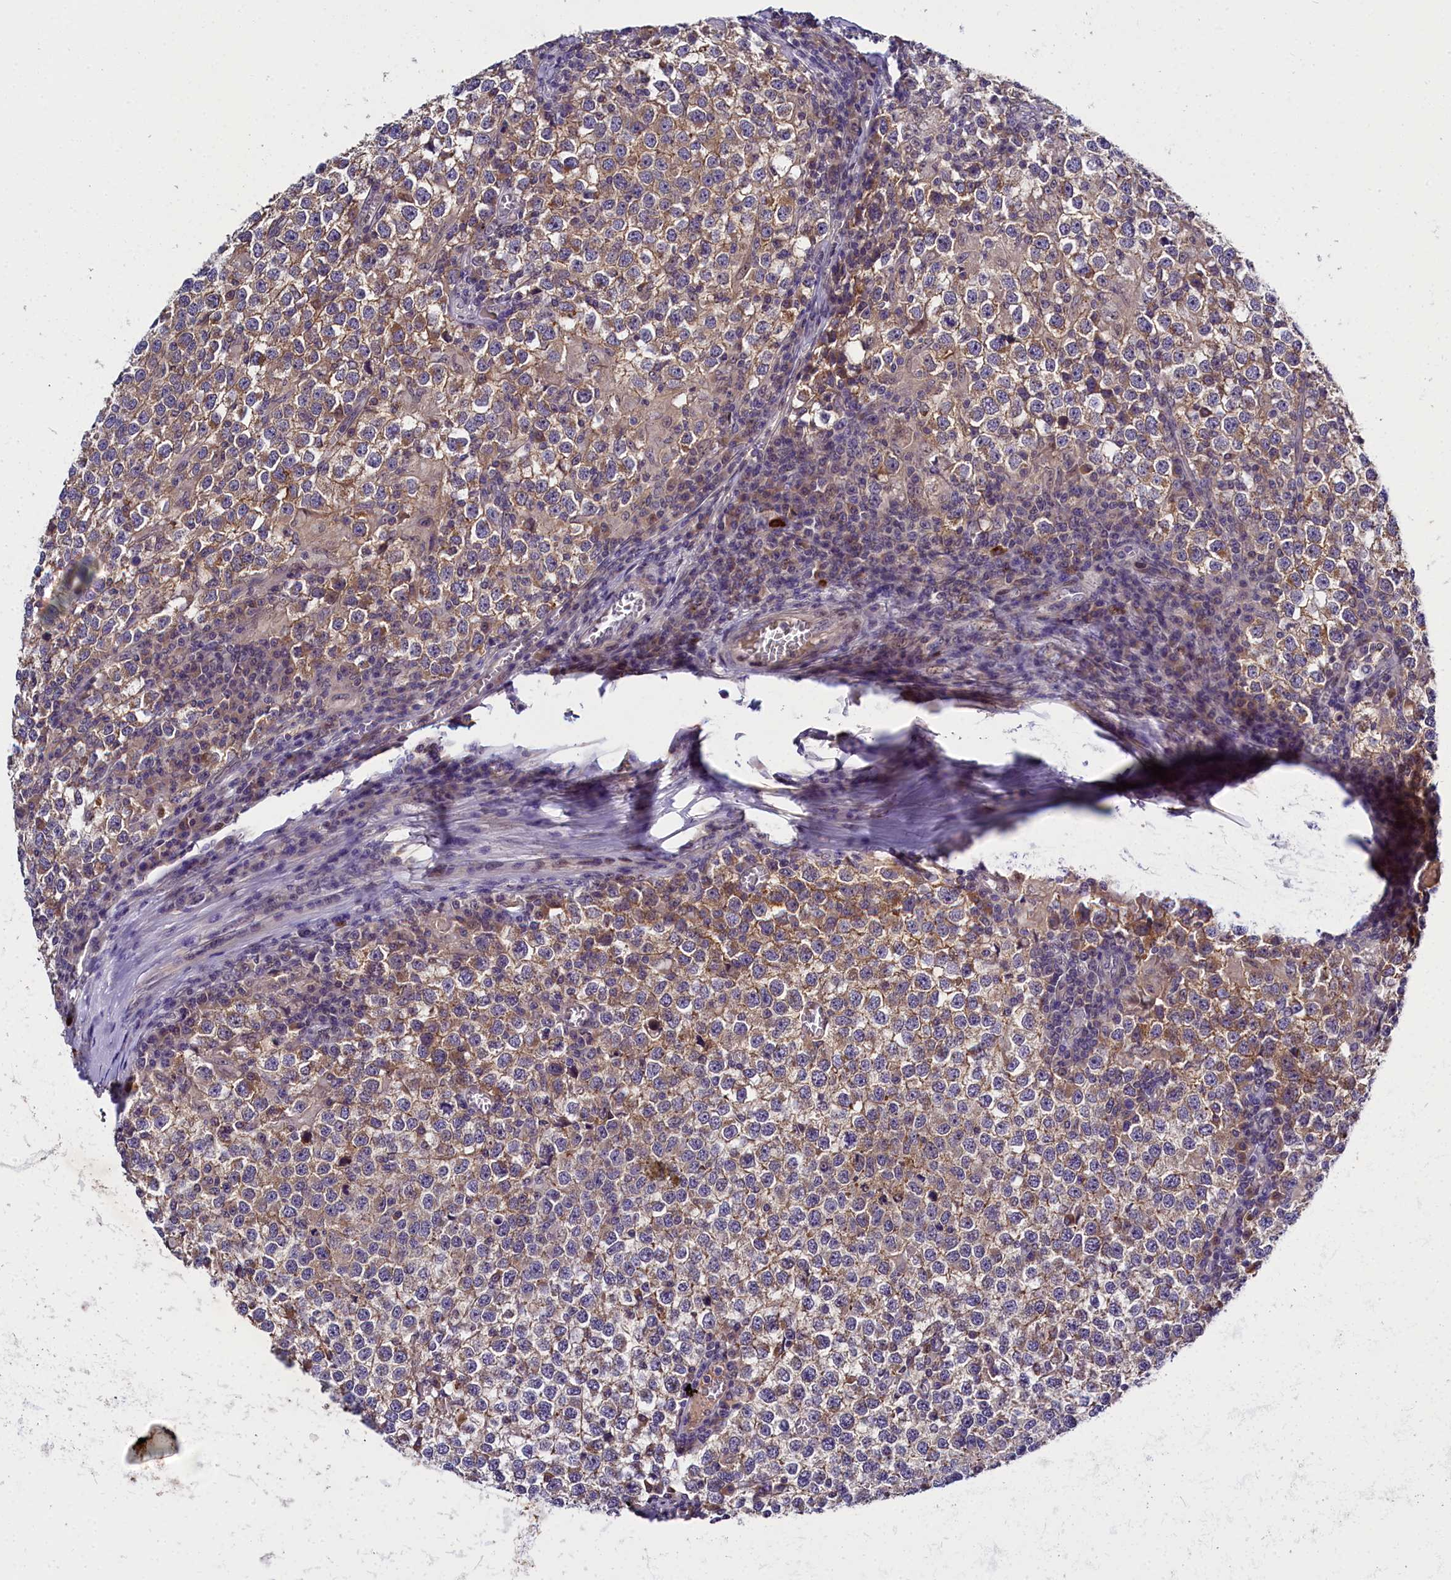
{"staining": {"intensity": "moderate", "quantity": ">75%", "location": "cytoplasmic/membranous"}, "tissue": "testis cancer", "cell_type": "Tumor cells", "image_type": "cancer", "snomed": [{"axis": "morphology", "description": "Seminoma, NOS"}, {"axis": "topography", "description": "Testis"}], "caption": "Testis cancer was stained to show a protein in brown. There is medium levels of moderate cytoplasmic/membranous expression in approximately >75% of tumor cells.", "gene": "ENKD1", "patient": {"sex": "male", "age": 65}}